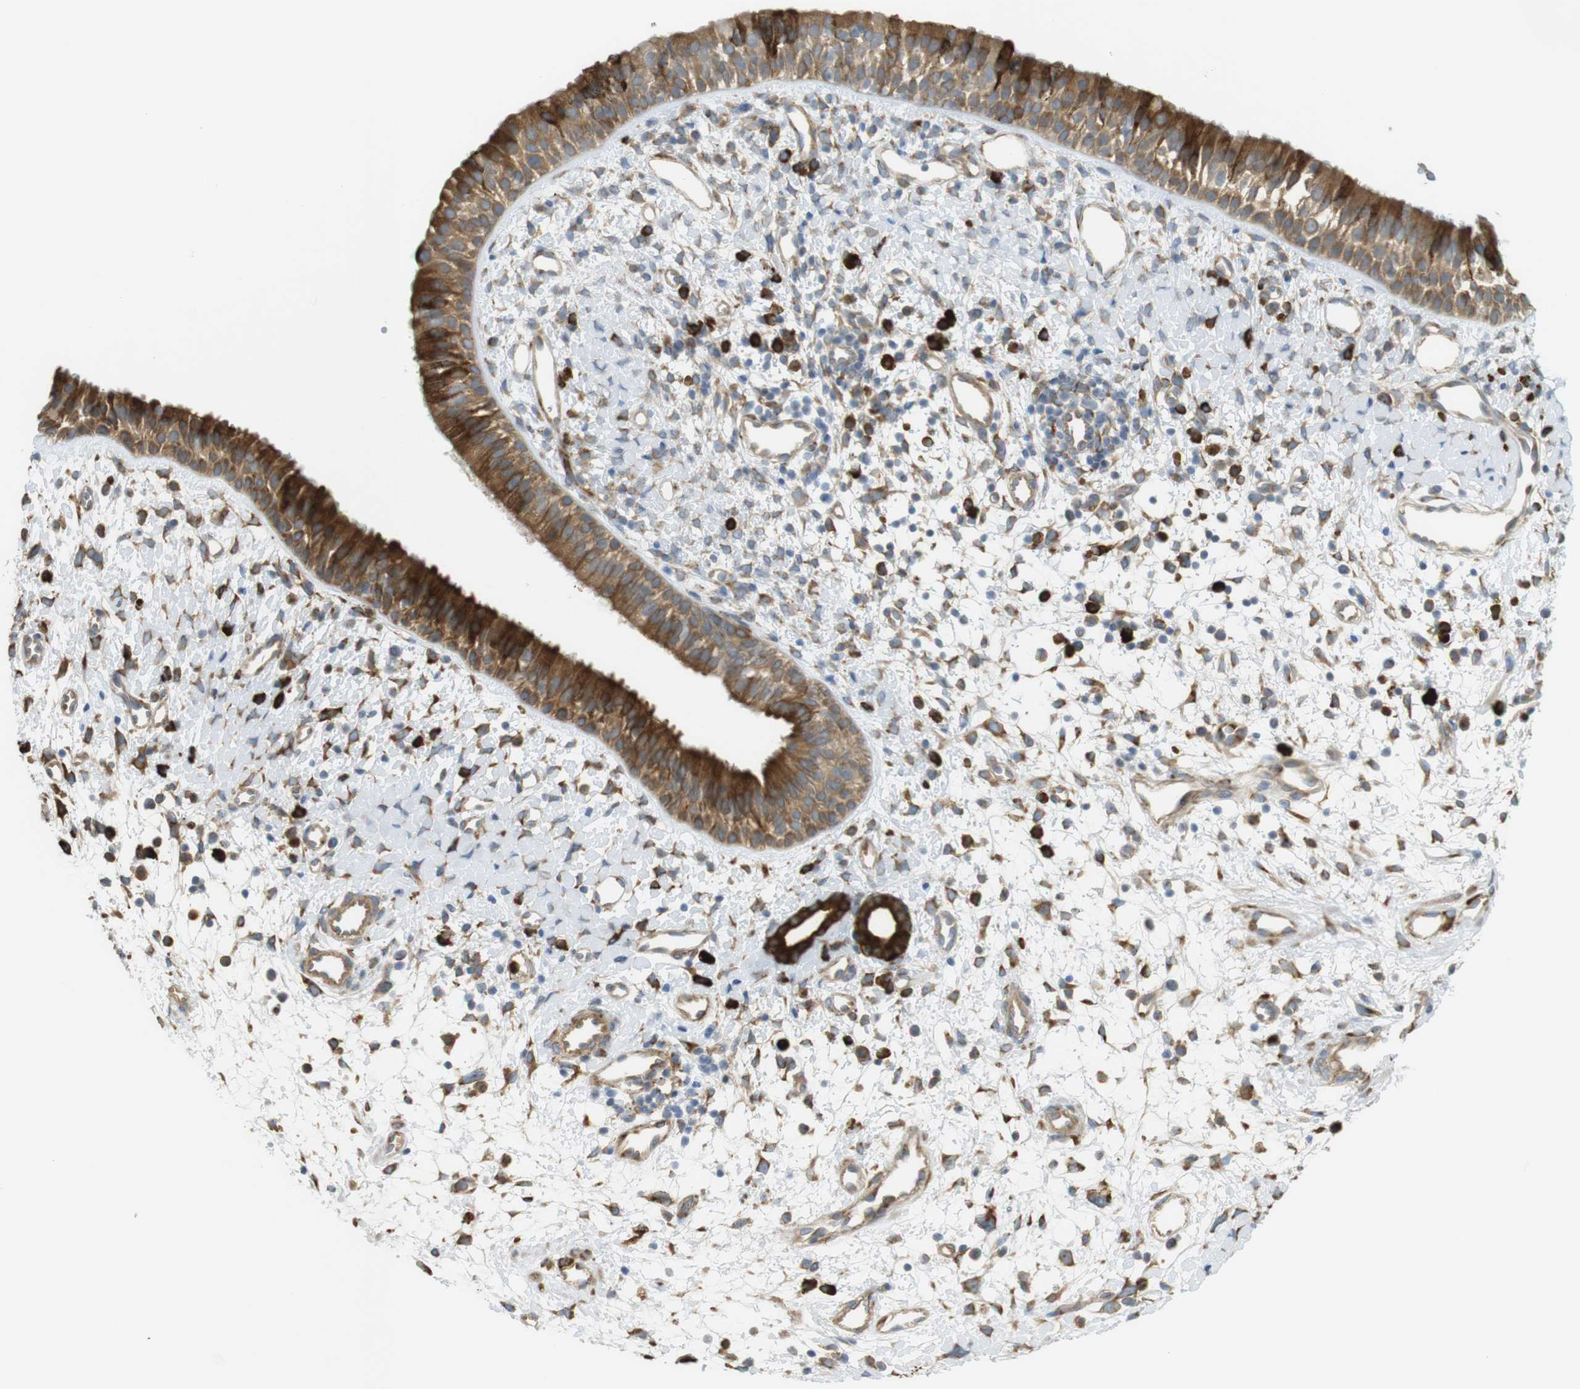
{"staining": {"intensity": "moderate", "quantity": ">75%", "location": "cytoplasmic/membranous"}, "tissue": "nasopharynx", "cell_type": "Respiratory epithelial cells", "image_type": "normal", "snomed": [{"axis": "morphology", "description": "Normal tissue, NOS"}, {"axis": "topography", "description": "Nasopharynx"}], "caption": "Unremarkable nasopharynx was stained to show a protein in brown. There is medium levels of moderate cytoplasmic/membranous expression in approximately >75% of respiratory epithelial cells.", "gene": "MBOAT2", "patient": {"sex": "male", "age": 22}}